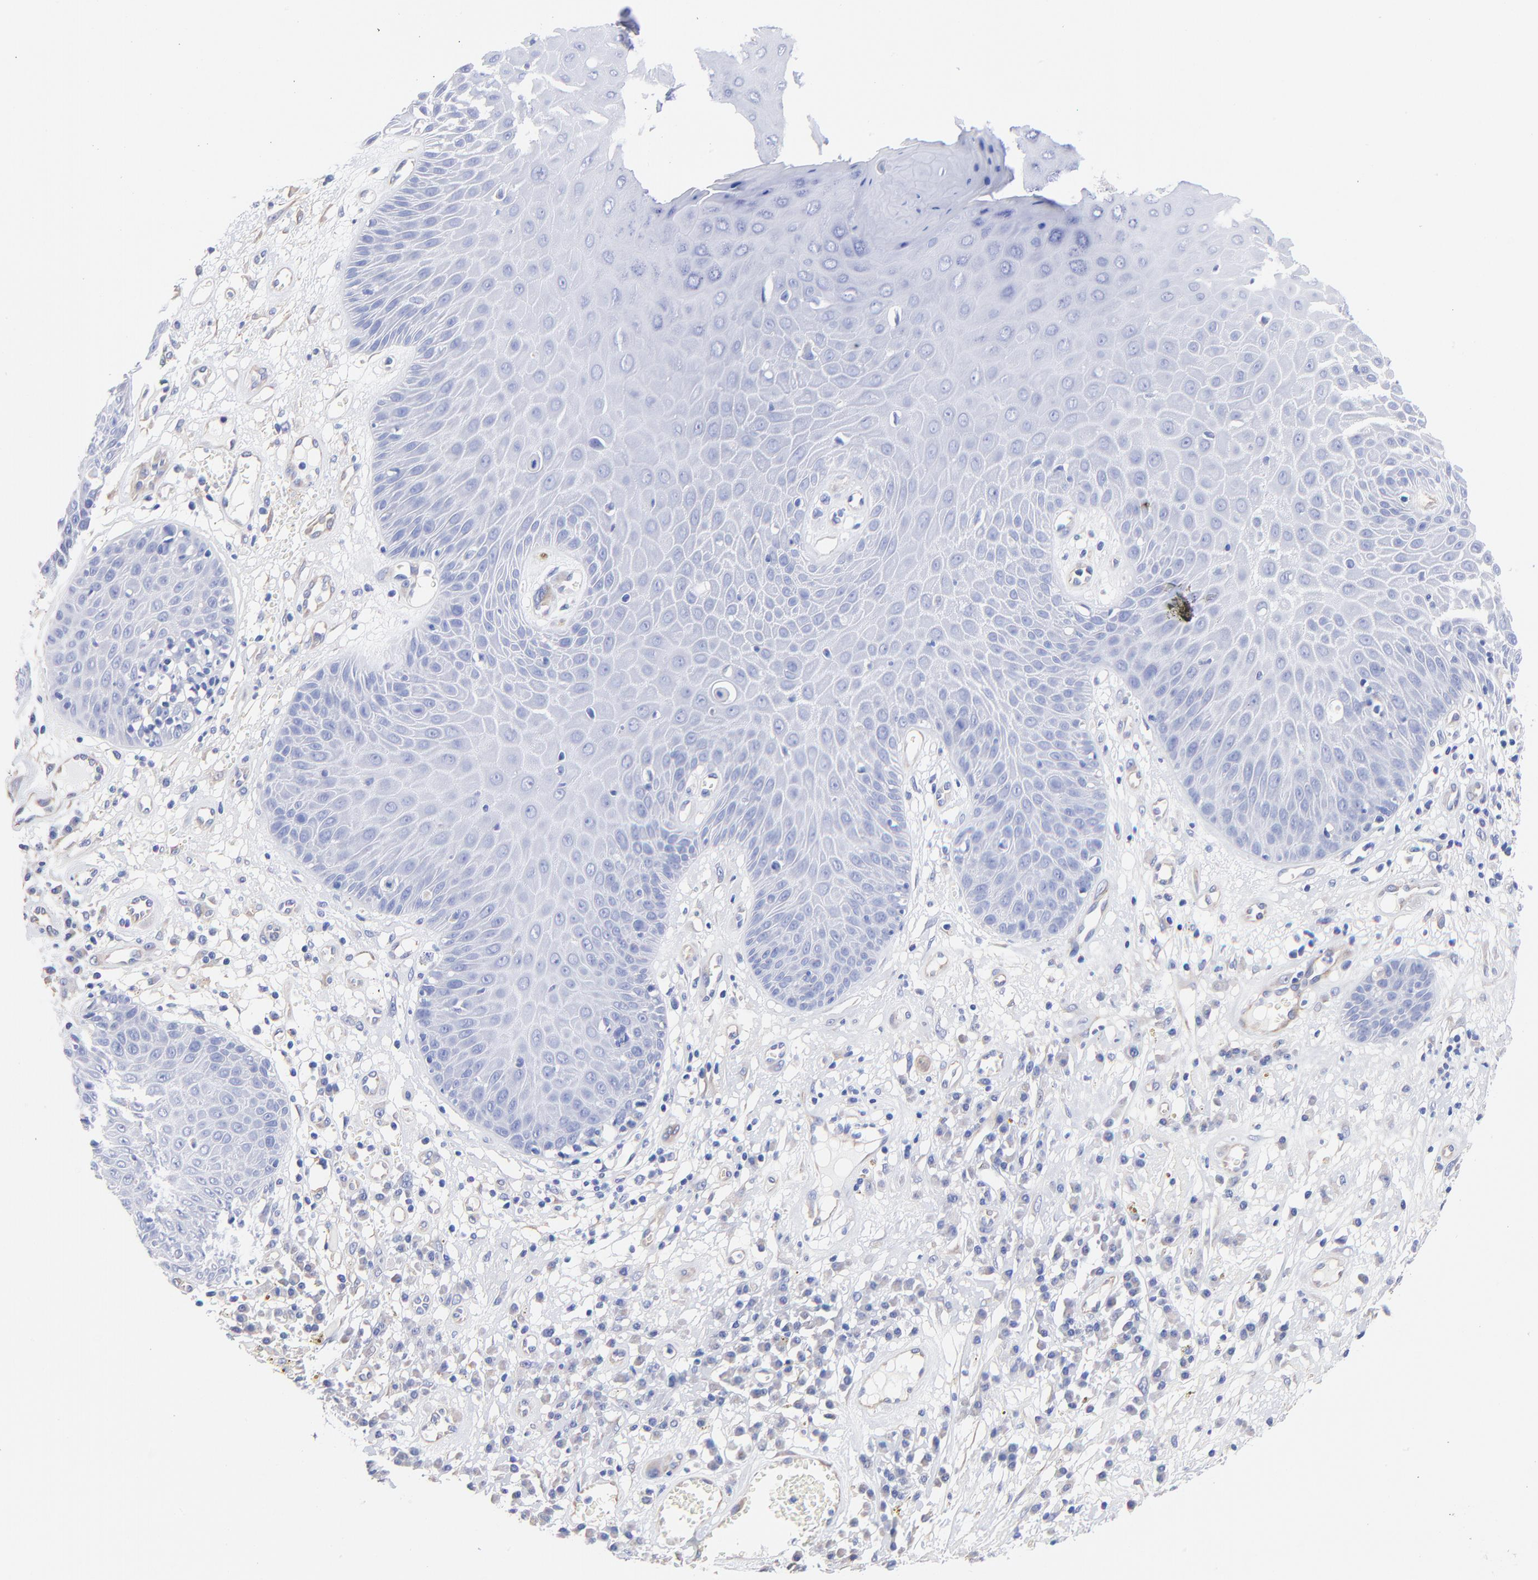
{"staining": {"intensity": "negative", "quantity": "none", "location": "none"}, "tissue": "skin cancer", "cell_type": "Tumor cells", "image_type": "cancer", "snomed": [{"axis": "morphology", "description": "Squamous cell carcinoma, NOS"}, {"axis": "topography", "description": "Skin"}], "caption": "DAB (3,3'-diaminobenzidine) immunohistochemical staining of skin cancer (squamous cell carcinoma) shows no significant expression in tumor cells.", "gene": "SLC44A2", "patient": {"sex": "male", "age": 65}}